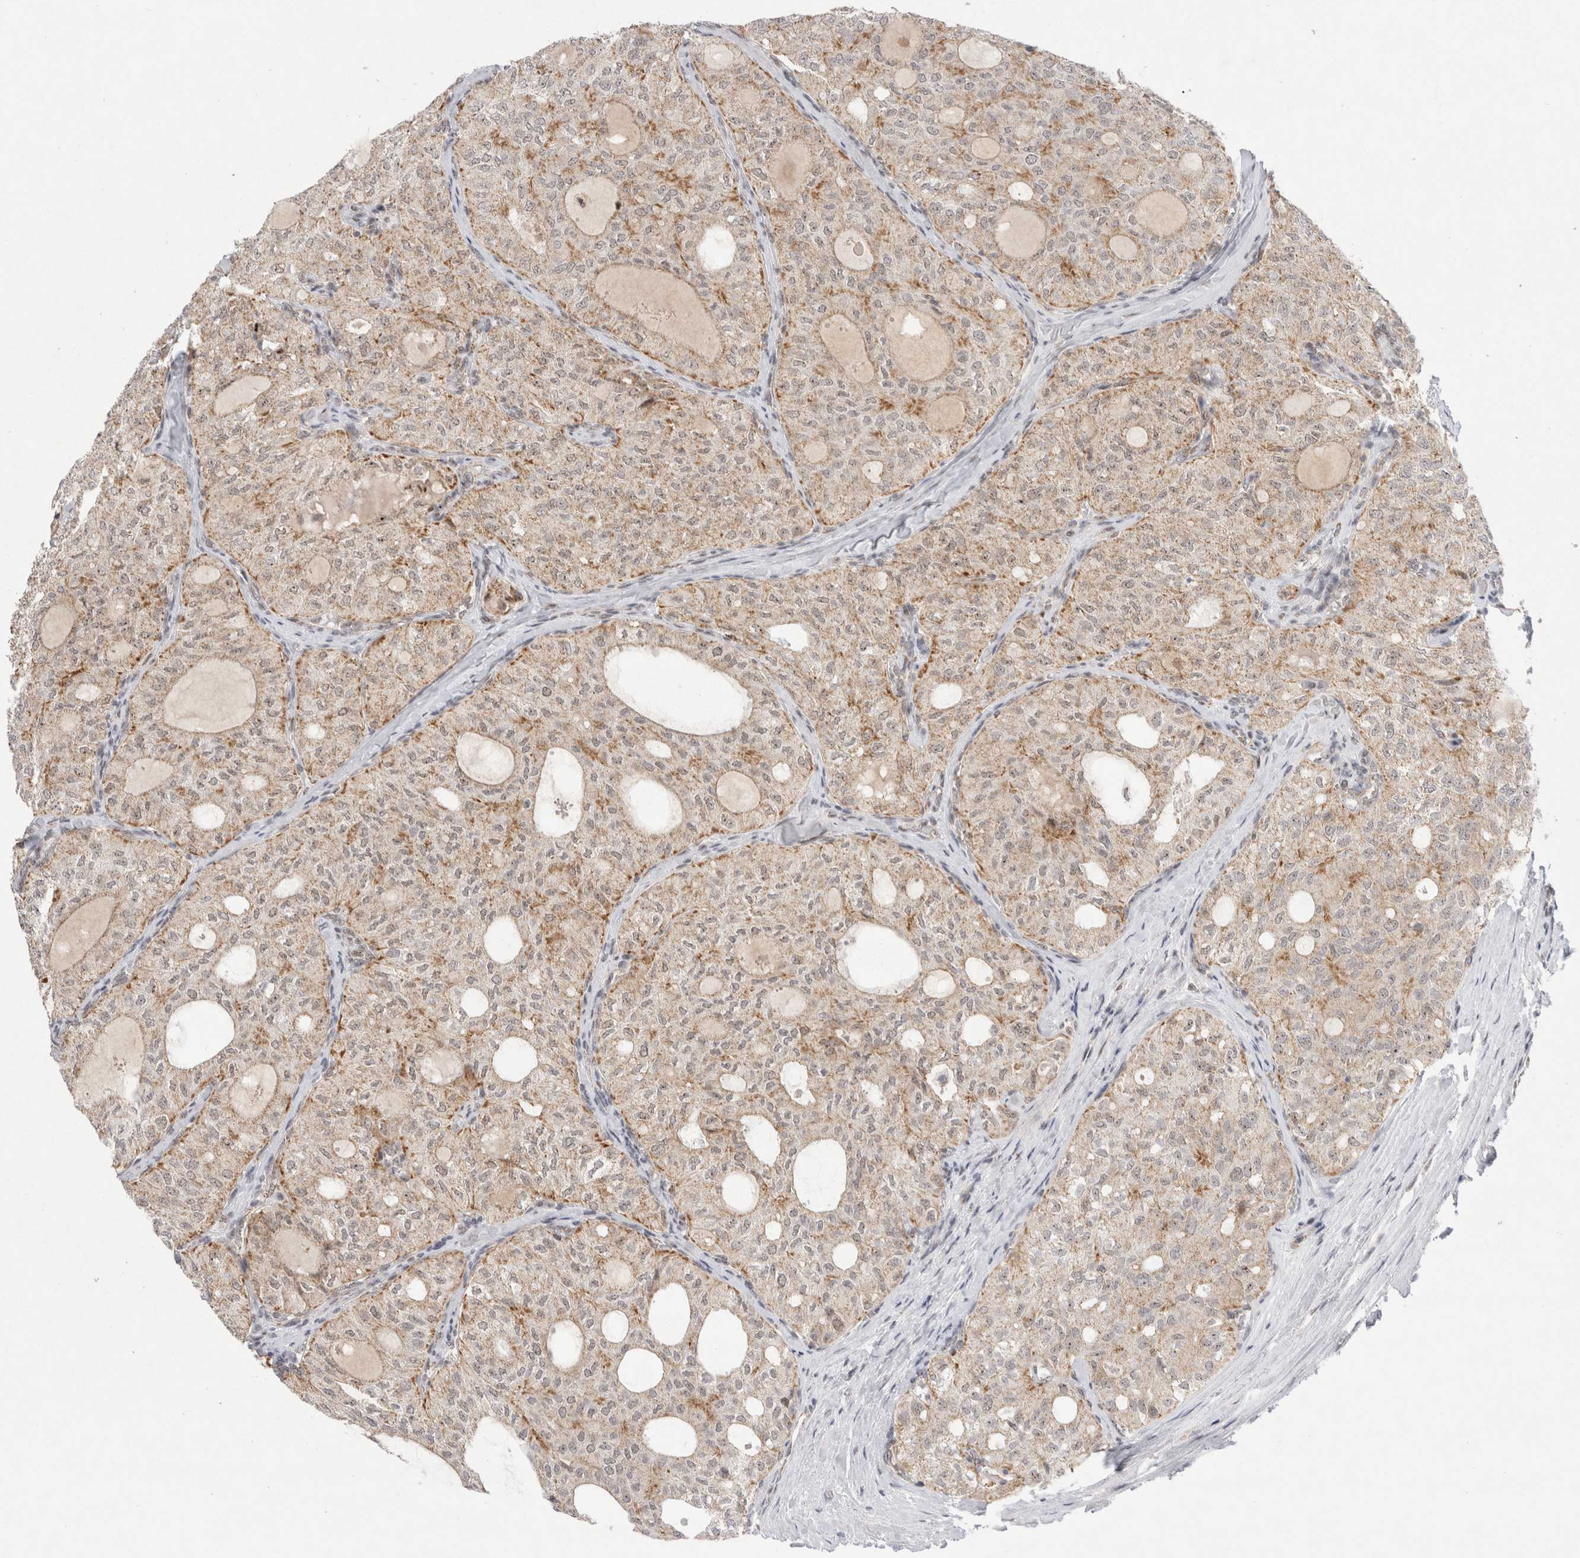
{"staining": {"intensity": "moderate", "quantity": "25%-75%", "location": "cytoplasmic/membranous"}, "tissue": "thyroid cancer", "cell_type": "Tumor cells", "image_type": "cancer", "snomed": [{"axis": "morphology", "description": "Follicular adenoma carcinoma, NOS"}, {"axis": "topography", "description": "Thyroid gland"}], "caption": "This photomicrograph displays thyroid cancer stained with IHC to label a protein in brown. The cytoplasmic/membranous of tumor cells show moderate positivity for the protein. Nuclei are counter-stained blue.", "gene": "MRPL37", "patient": {"sex": "male", "age": 75}}